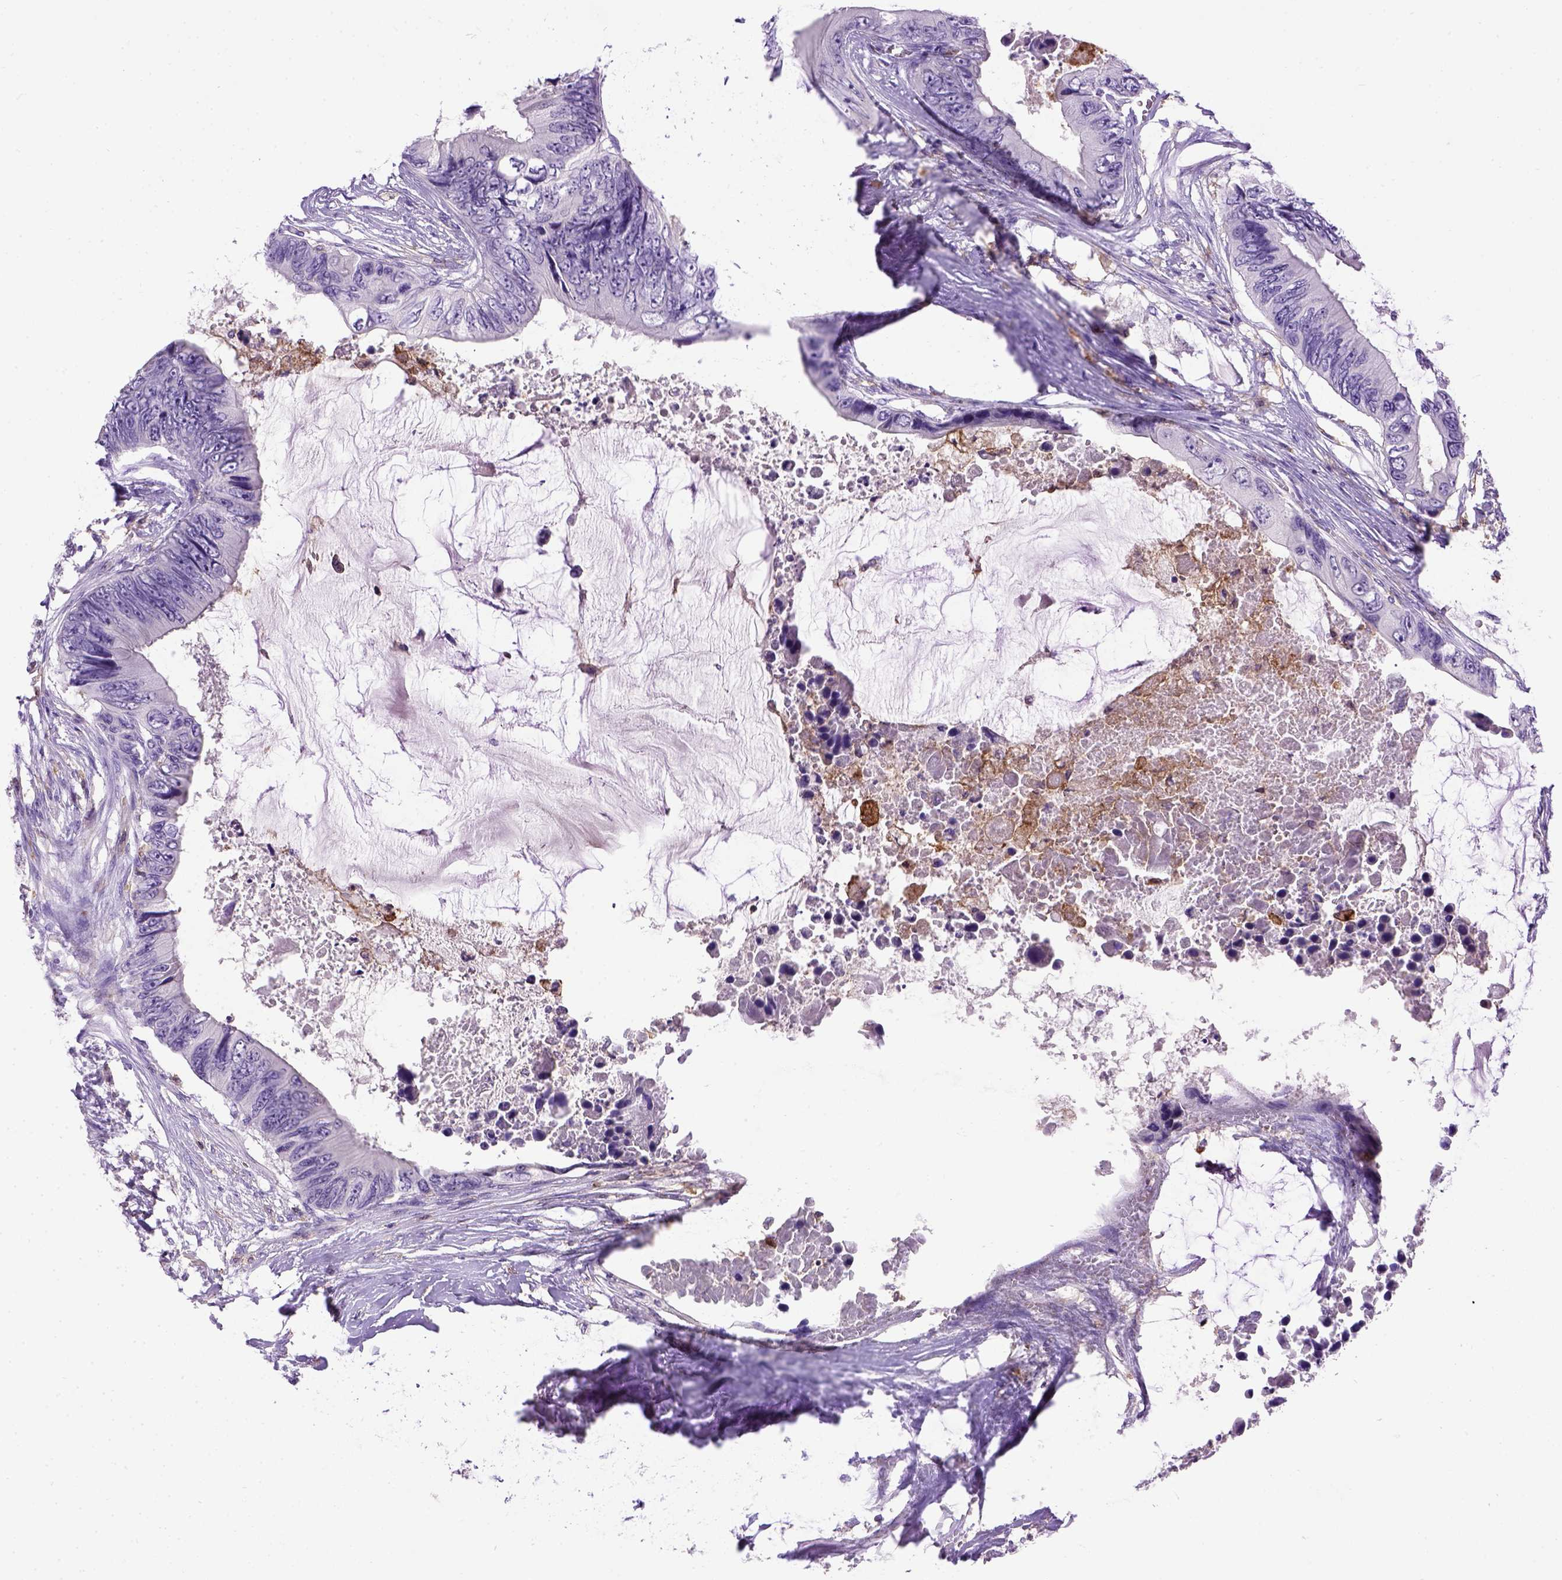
{"staining": {"intensity": "negative", "quantity": "none", "location": "none"}, "tissue": "colorectal cancer", "cell_type": "Tumor cells", "image_type": "cancer", "snomed": [{"axis": "morphology", "description": "Adenocarcinoma, NOS"}, {"axis": "topography", "description": "Rectum"}], "caption": "Immunohistochemistry (IHC) photomicrograph of neoplastic tissue: human adenocarcinoma (colorectal) stained with DAB (3,3'-diaminobenzidine) shows no significant protein positivity in tumor cells. The staining was performed using DAB to visualize the protein expression in brown, while the nuclei were stained in blue with hematoxylin (Magnification: 20x).", "gene": "ITGAX", "patient": {"sex": "male", "age": 63}}